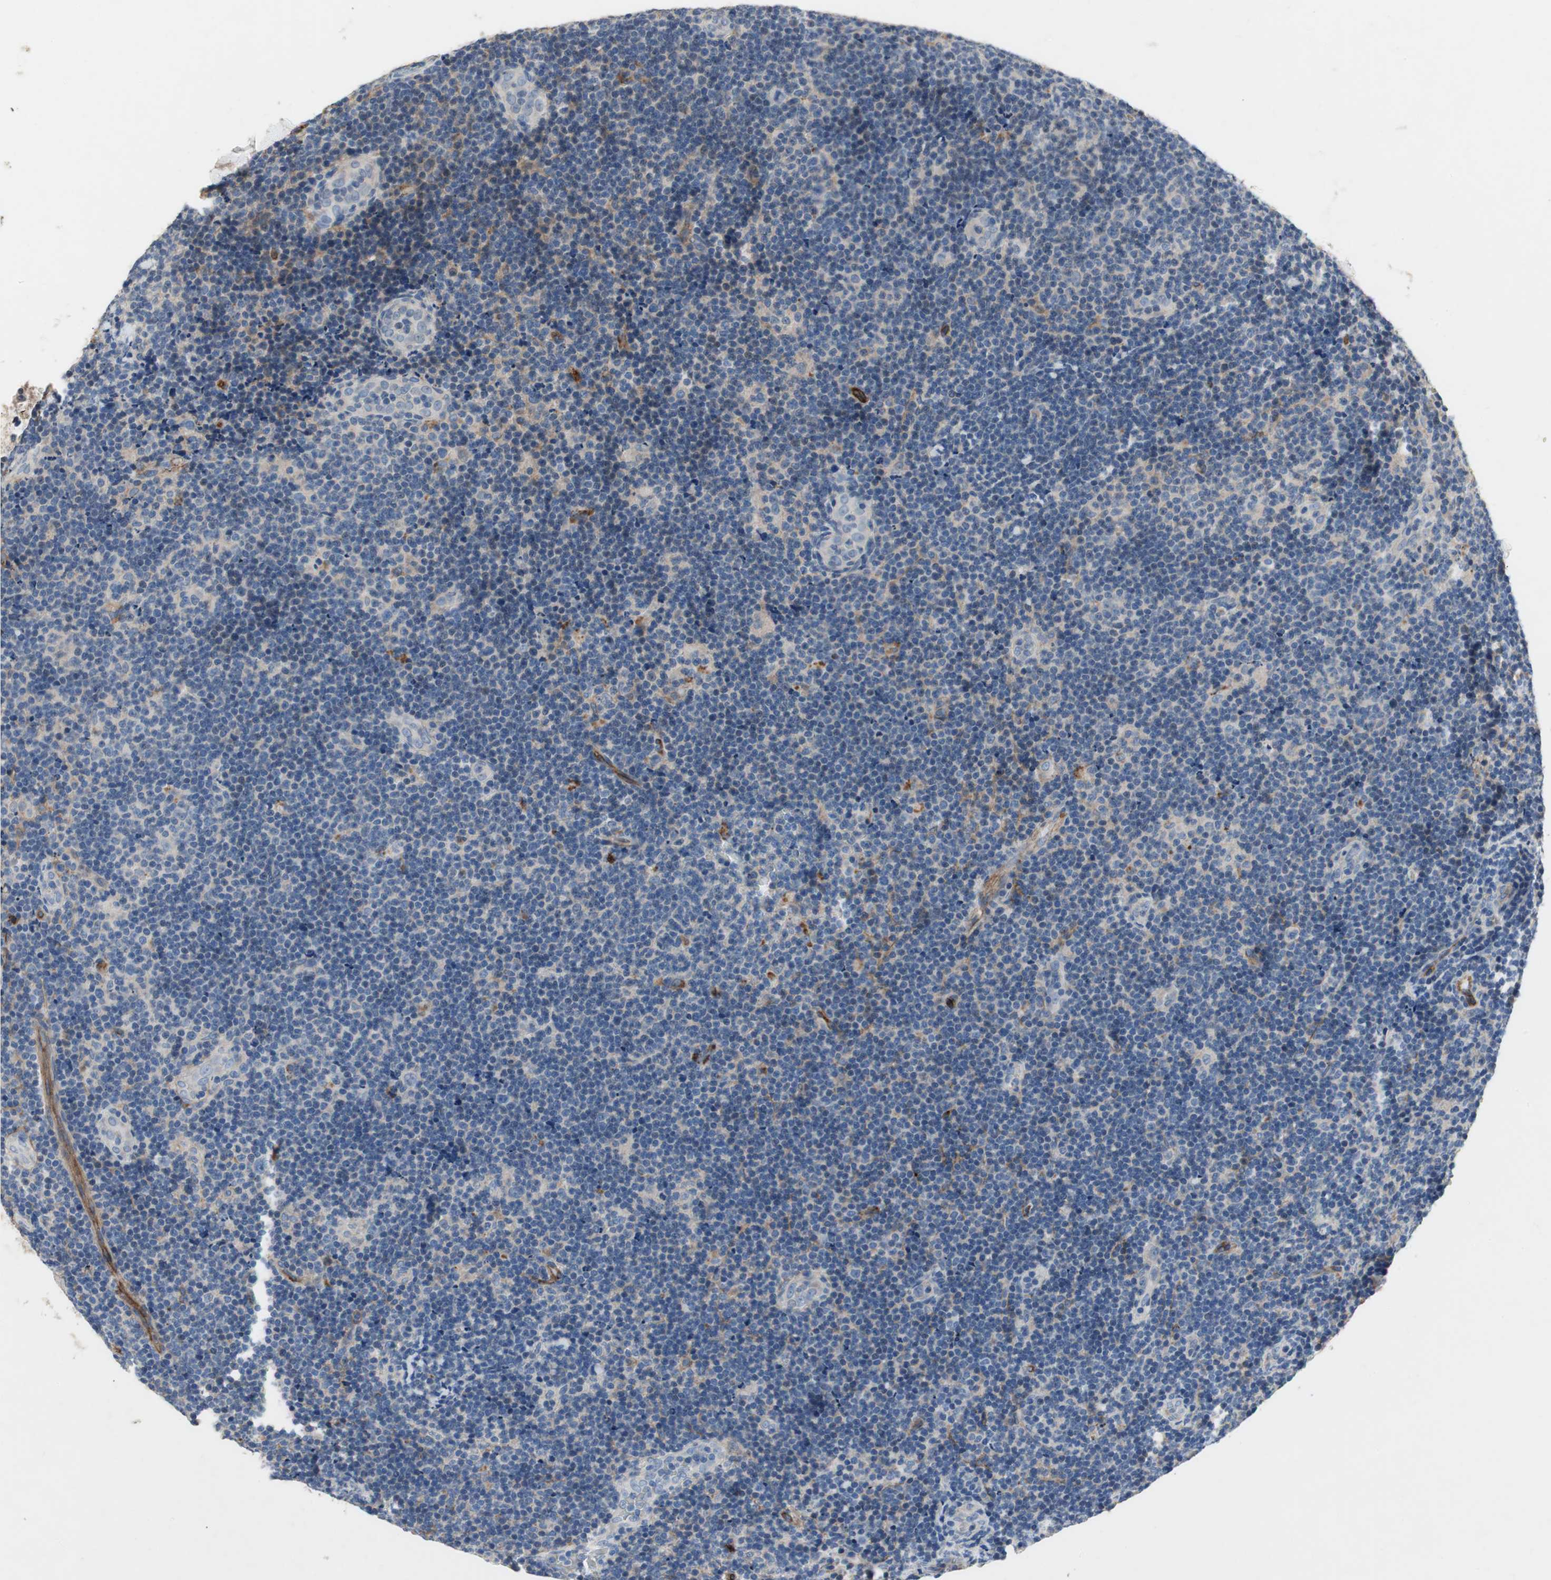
{"staining": {"intensity": "weak", "quantity": "<25%", "location": "cytoplasmic/membranous"}, "tissue": "lymphoma", "cell_type": "Tumor cells", "image_type": "cancer", "snomed": [{"axis": "morphology", "description": "Malignant lymphoma, non-Hodgkin's type, Low grade"}, {"axis": "topography", "description": "Lymph node"}], "caption": "Tumor cells are negative for protein expression in human lymphoma.", "gene": "ALPL", "patient": {"sex": "male", "age": 83}}